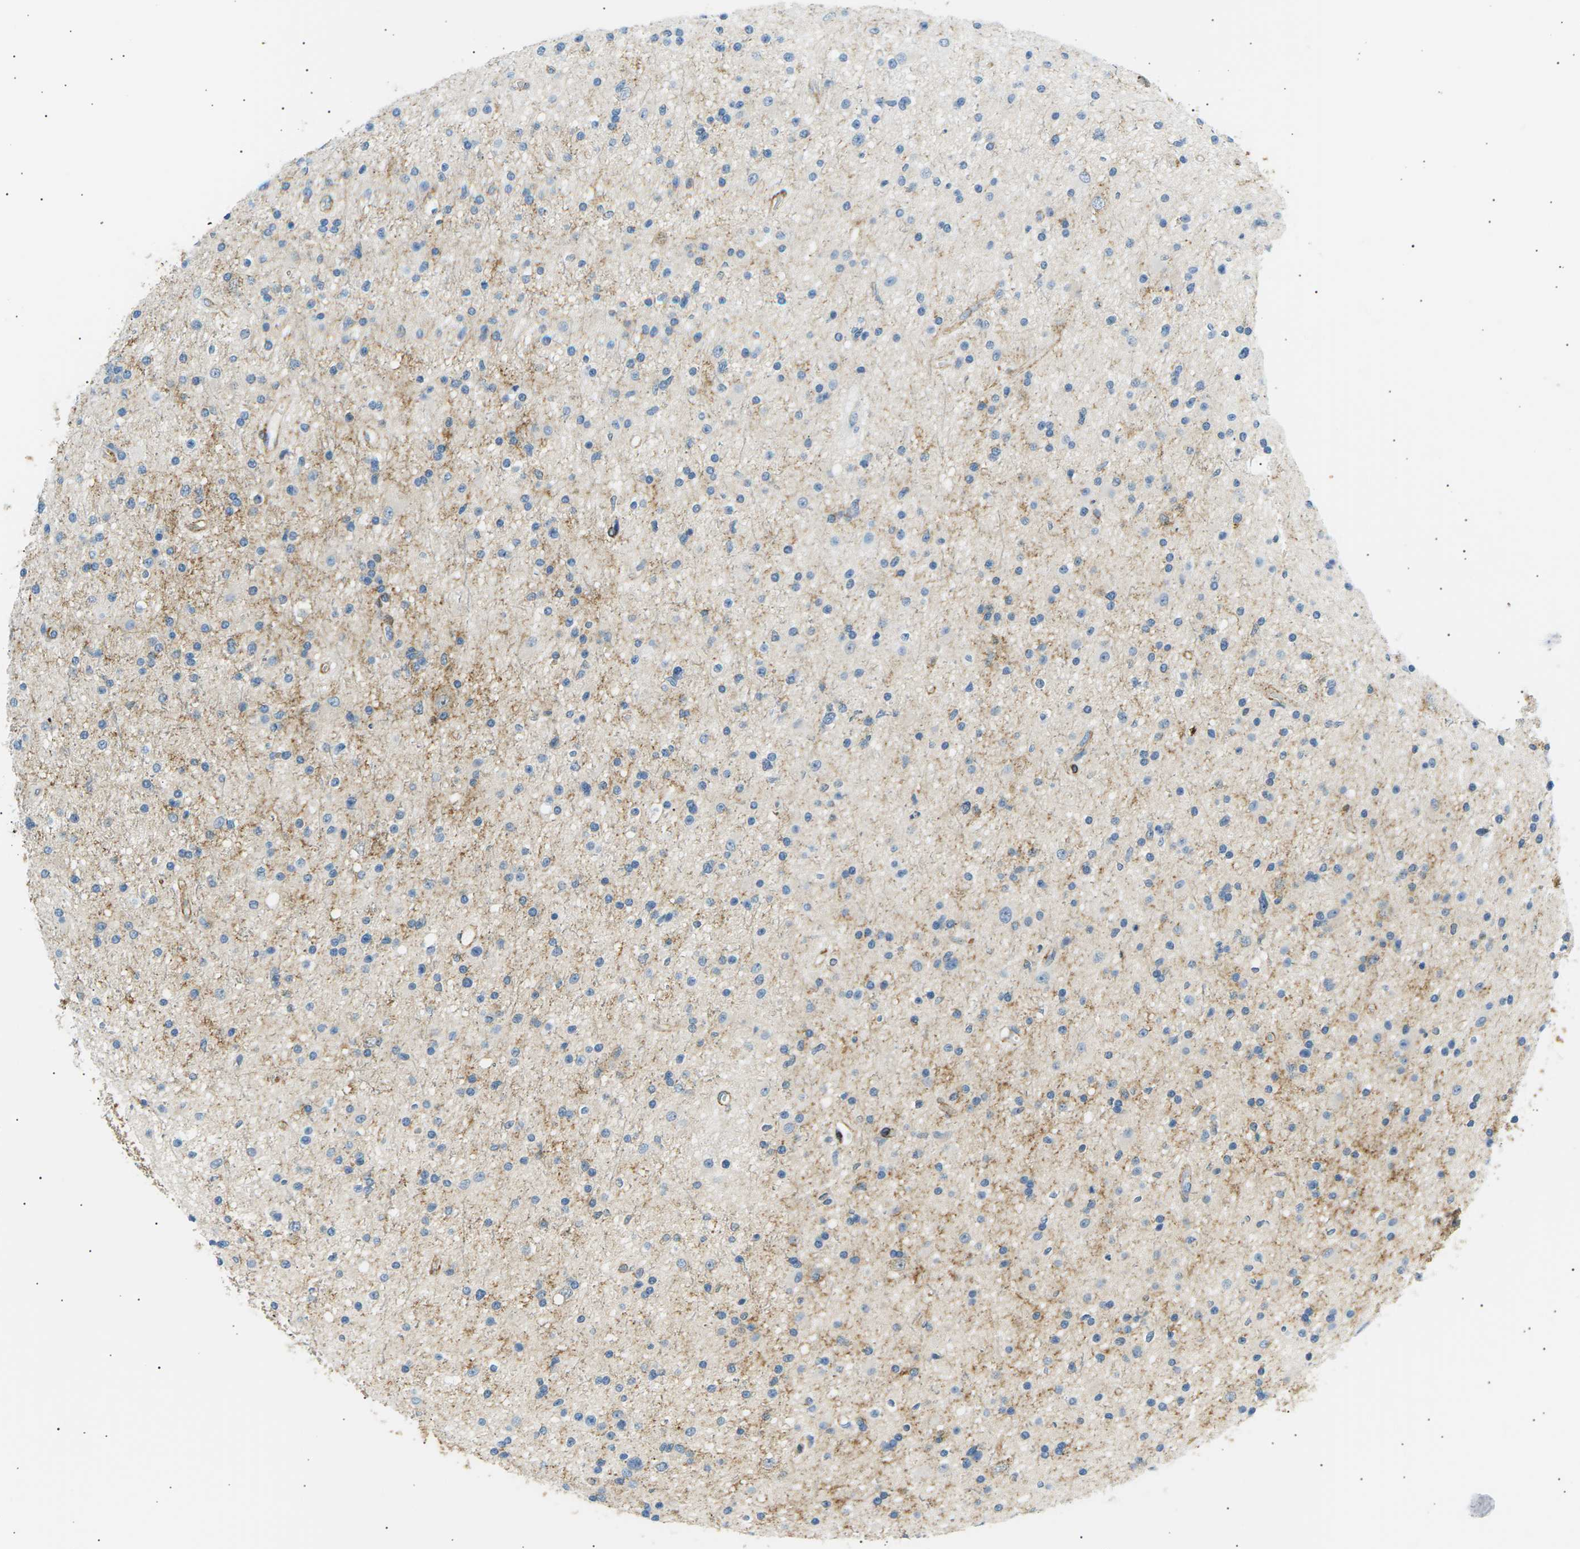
{"staining": {"intensity": "negative", "quantity": "none", "location": "none"}, "tissue": "glioma", "cell_type": "Tumor cells", "image_type": "cancer", "snomed": [{"axis": "morphology", "description": "Glioma, malignant, High grade"}, {"axis": "topography", "description": "Brain"}], "caption": "This is a histopathology image of immunohistochemistry staining of high-grade glioma (malignant), which shows no positivity in tumor cells. (IHC, brightfield microscopy, high magnification).", "gene": "SEPTIN5", "patient": {"sex": "male", "age": 33}}